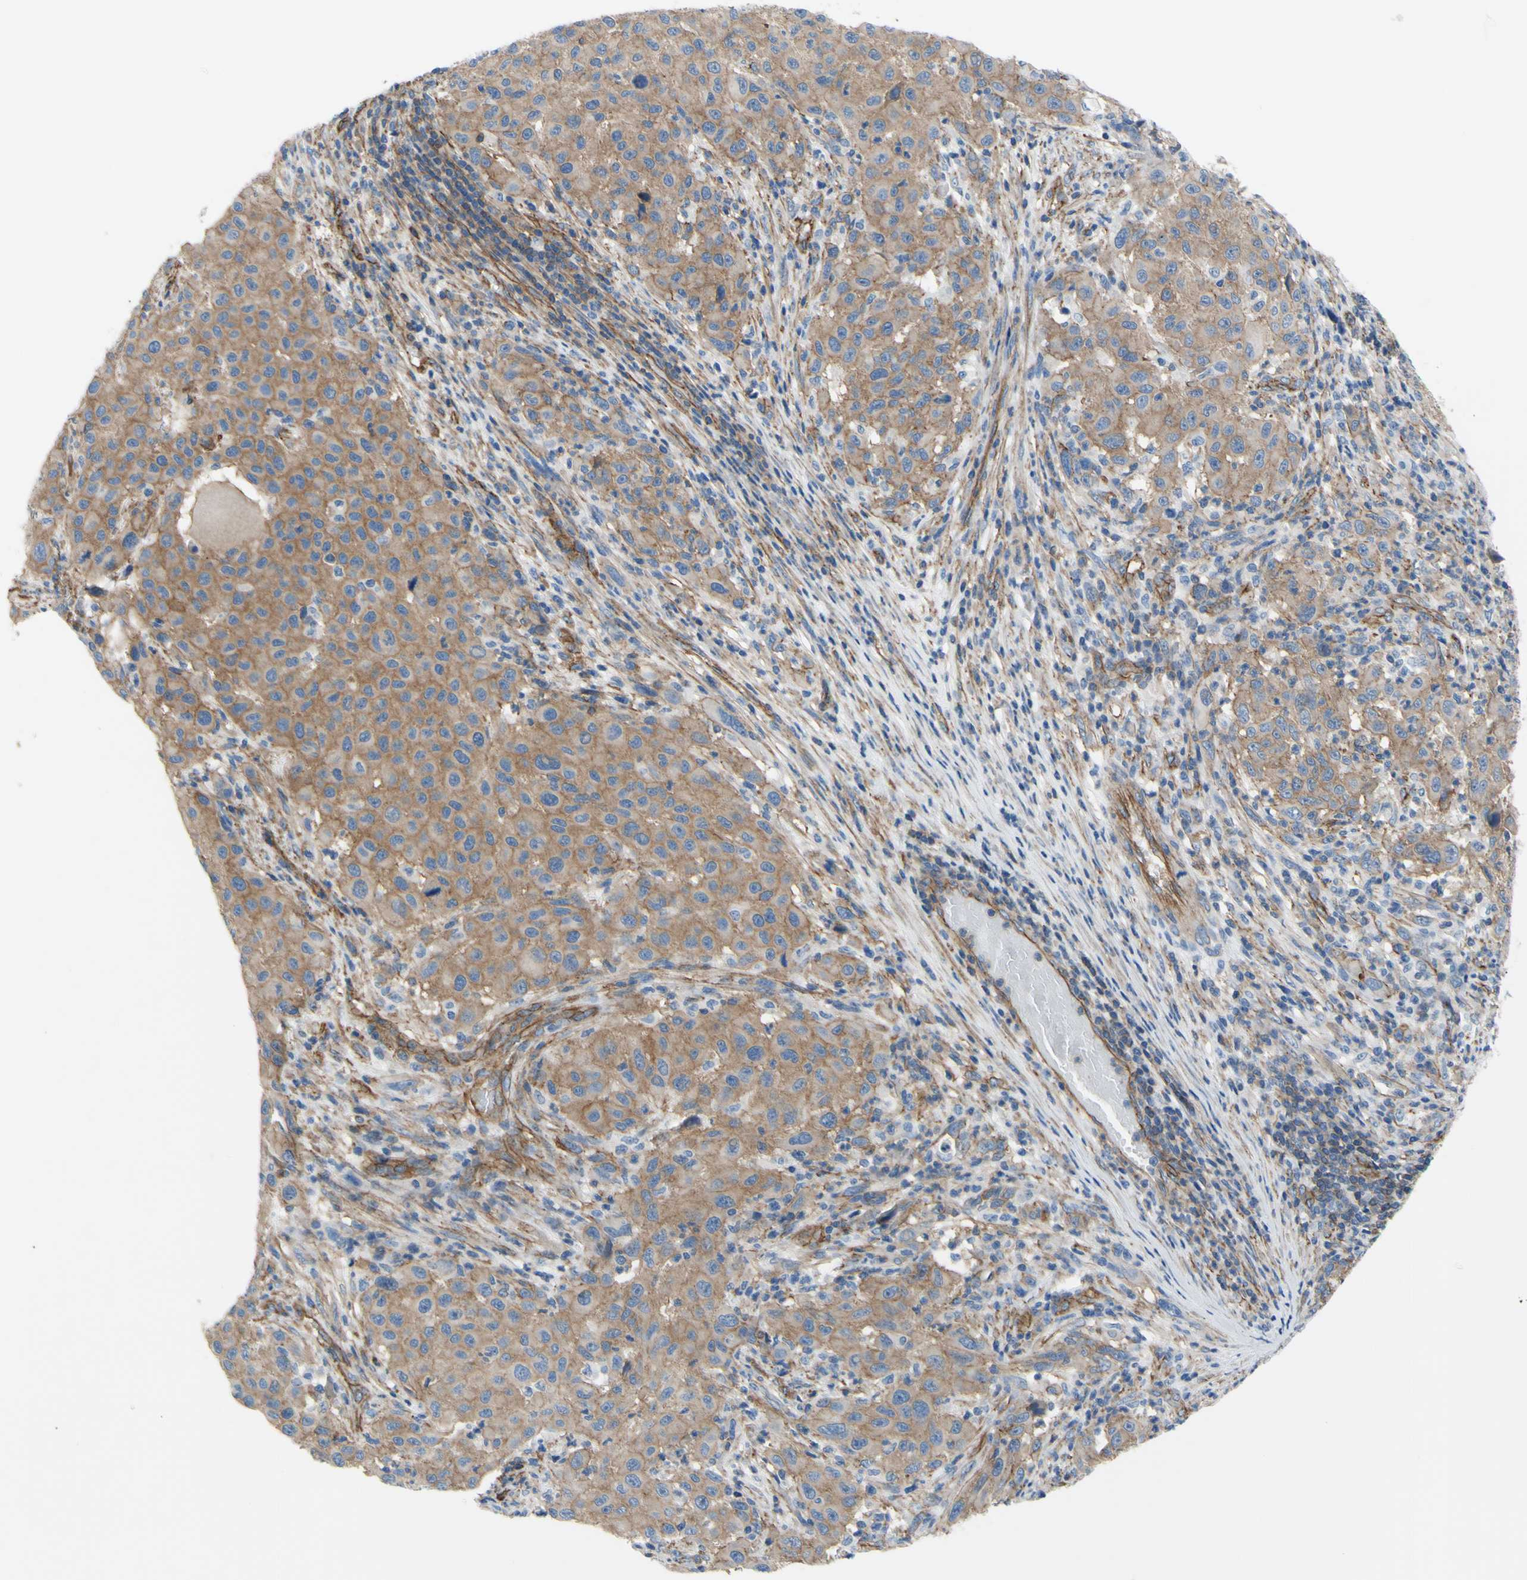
{"staining": {"intensity": "moderate", "quantity": ">75%", "location": "cytoplasmic/membranous"}, "tissue": "melanoma", "cell_type": "Tumor cells", "image_type": "cancer", "snomed": [{"axis": "morphology", "description": "Malignant melanoma, Metastatic site"}, {"axis": "topography", "description": "Lymph node"}], "caption": "Melanoma stained for a protein (brown) shows moderate cytoplasmic/membranous positive expression in approximately >75% of tumor cells.", "gene": "TPBG", "patient": {"sex": "male", "age": 61}}